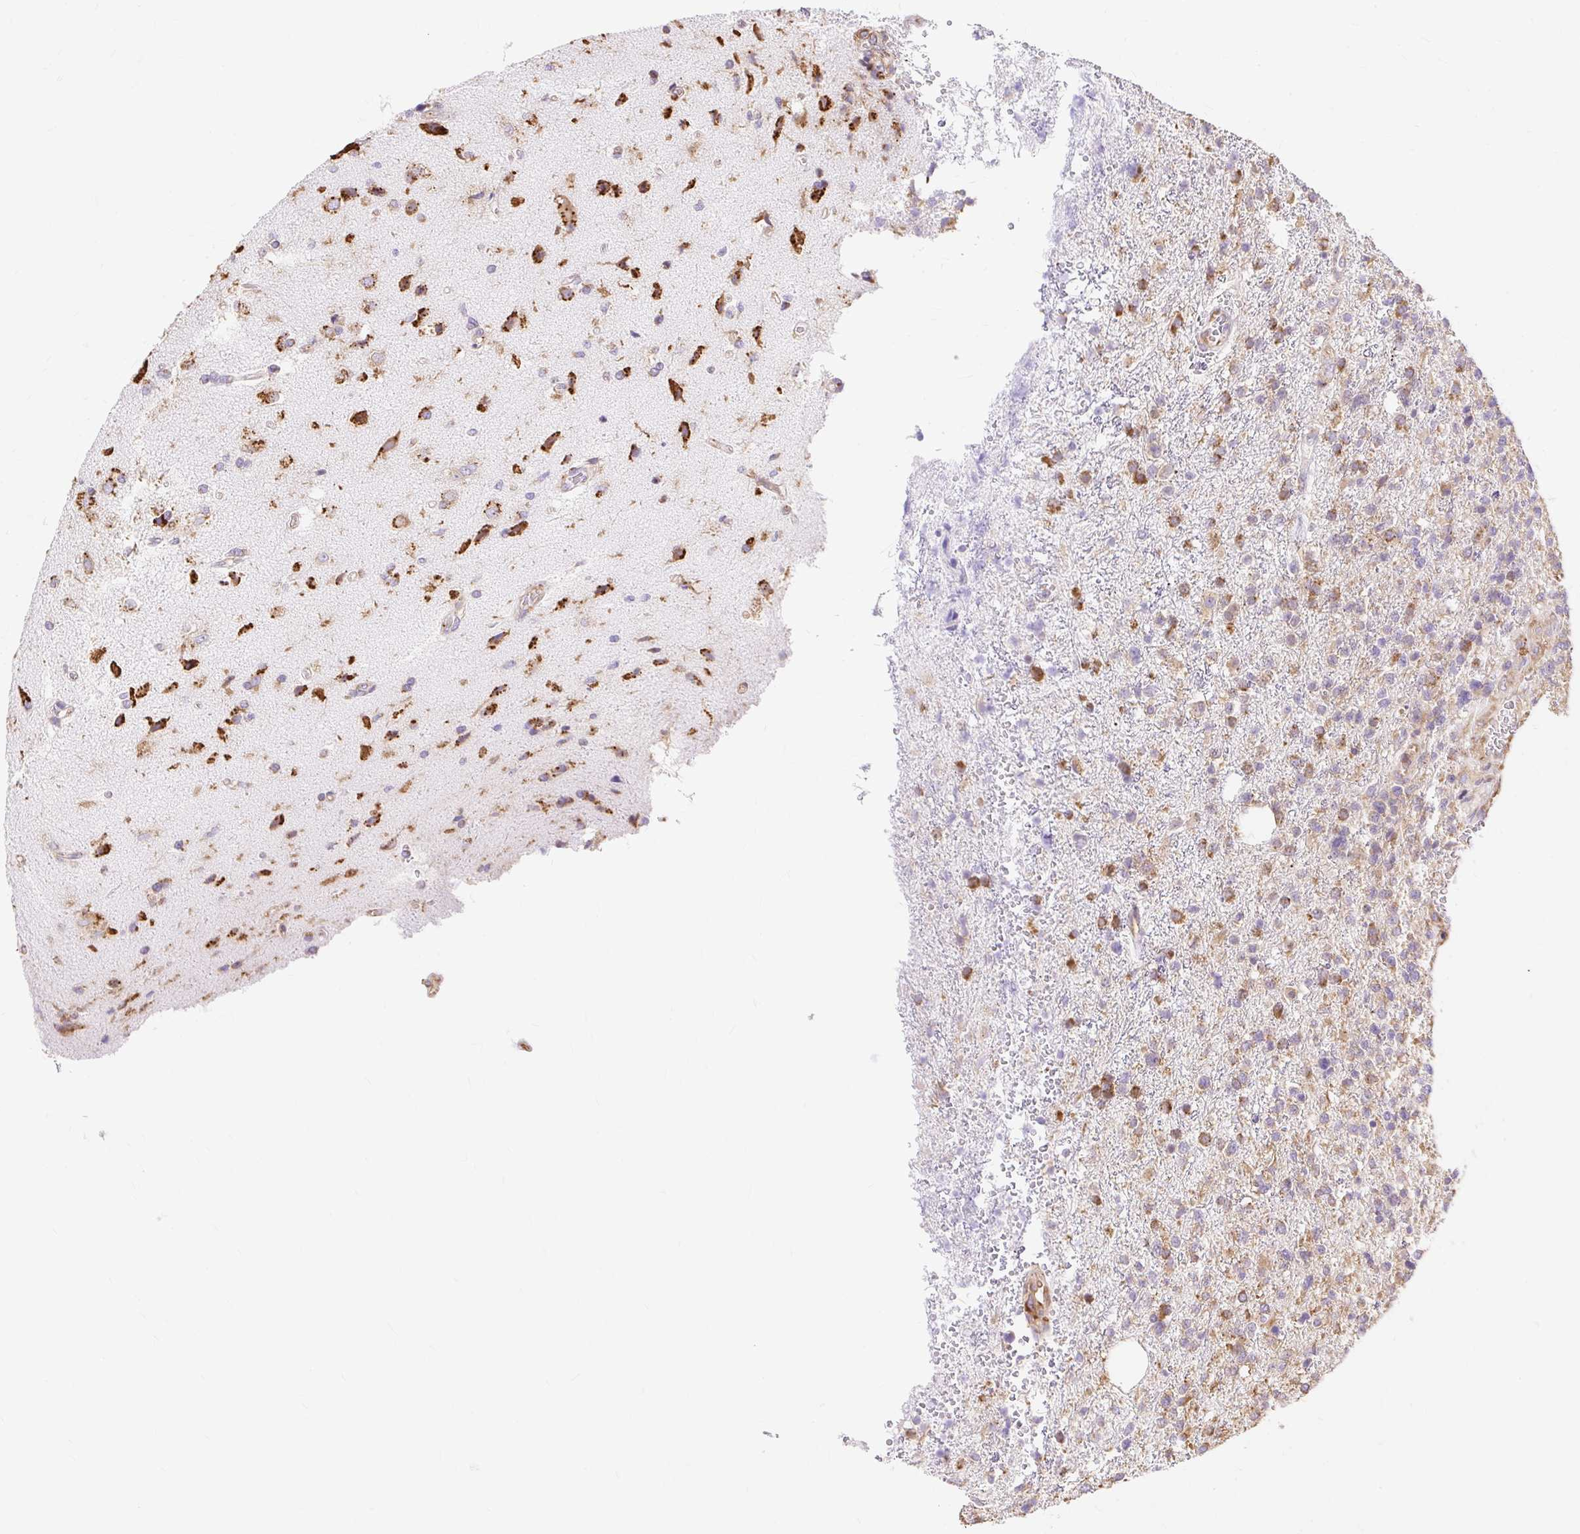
{"staining": {"intensity": "moderate", "quantity": "<25%", "location": "cytoplasmic/membranous"}, "tissue": "glioma", "cell_type": "Tumor cells", "image_type": "cancer", "snomed": [{"axis": "morphology", "description": "Glioma, malignant, High grade"}, {"axis": "topography", "description": "Brain"}], "caption": "Glioma stained with DAB (3,3'-diaminobenzidine) IHC shows low levels of moderate cytoplasmic/membranous staining in approximately <25% of tumor cells. The staining was performed using DAB, with brown indicating positive protein expression. Nuclei are stained blue with hematoxylin.", "gene": "RPS17", "patient": {"sex": "male", "age": 56}}